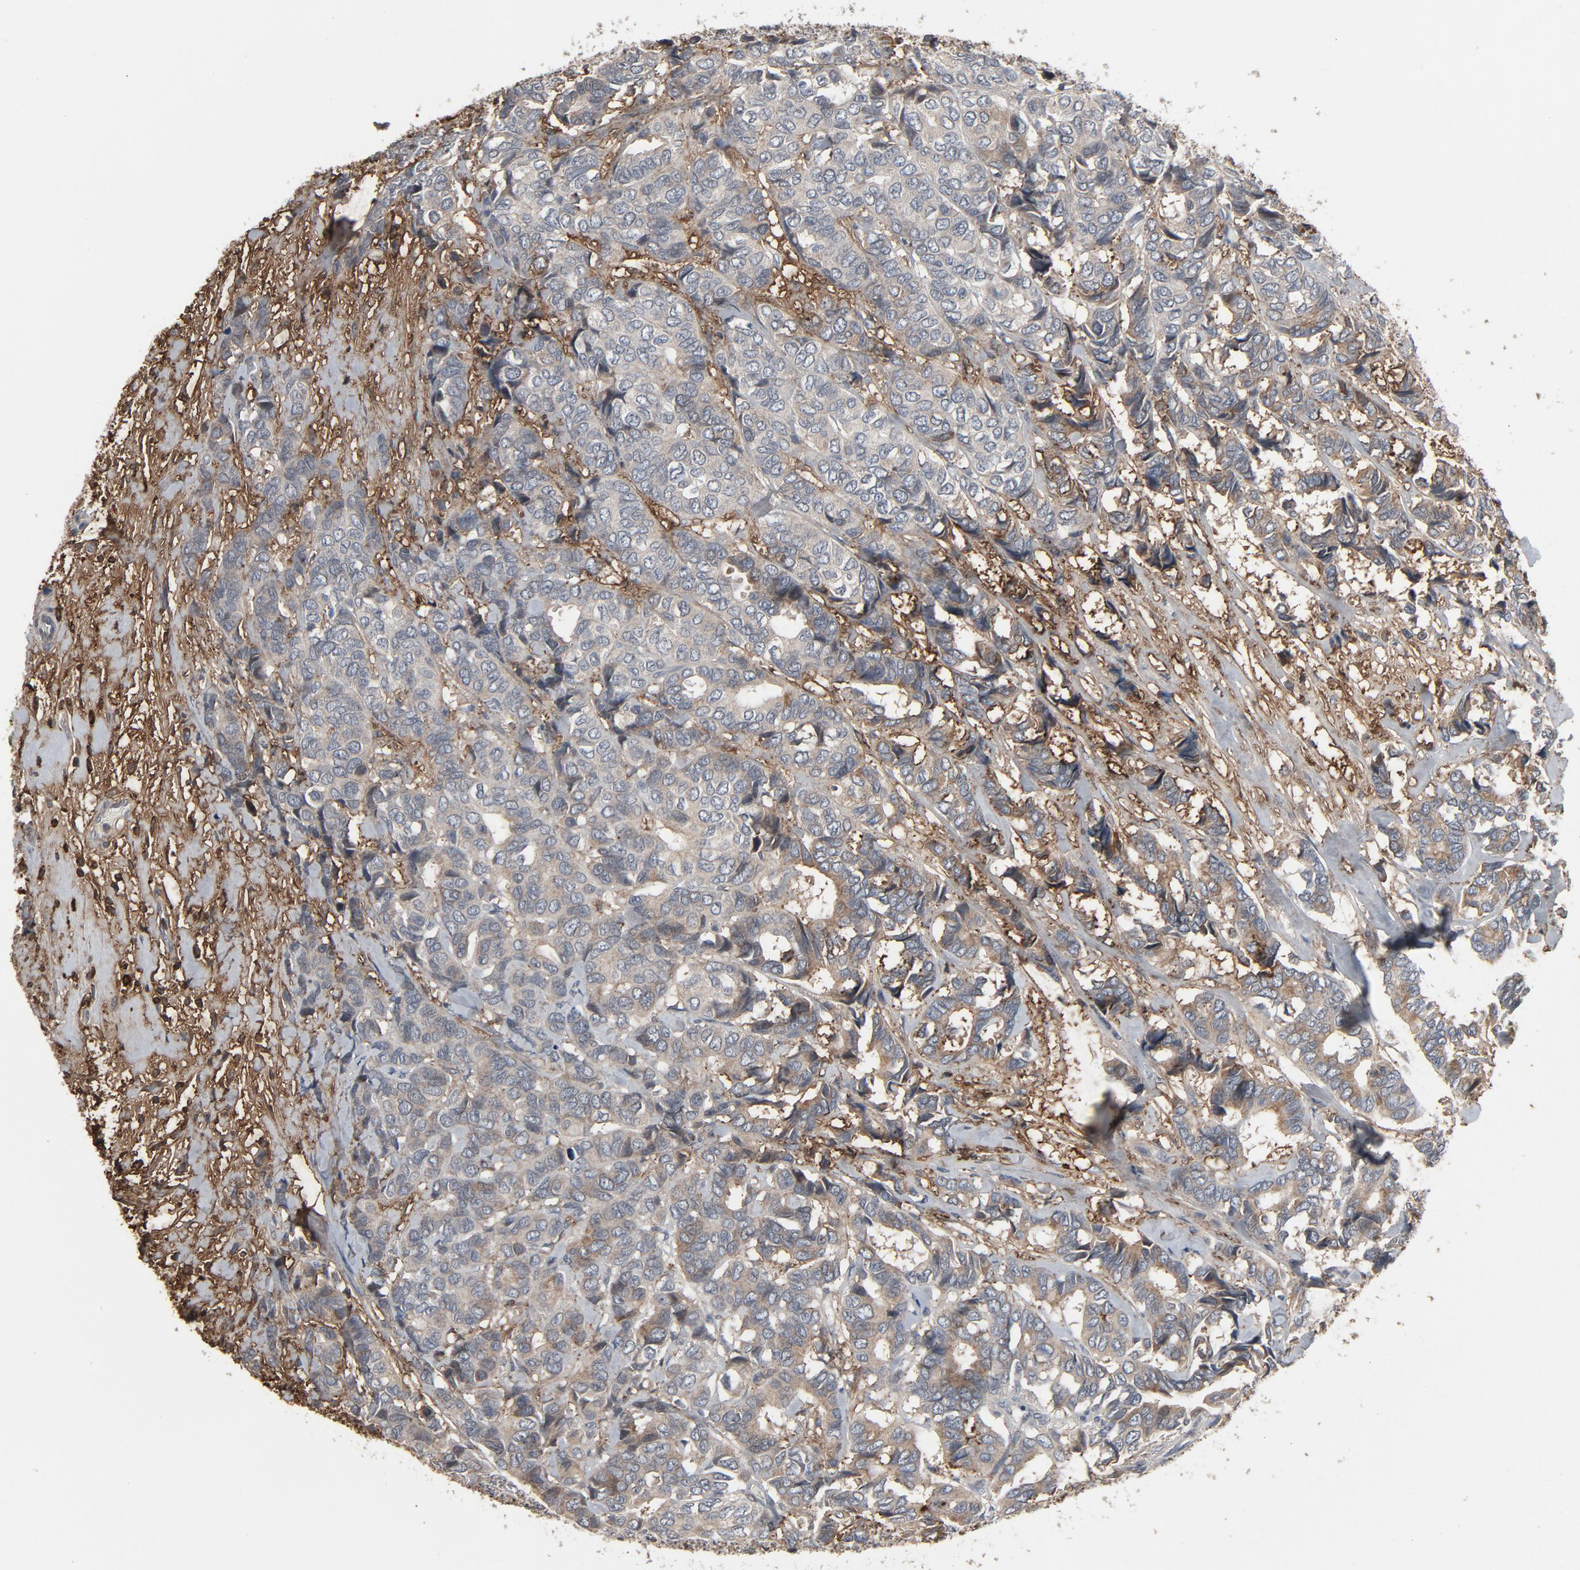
{"staining": {"intensity": "weak", "quantity": "<25%", "location": "cytoplasmic/membranous"}, "tissue": "breast cancer", "cell_type": "Tumor cells", "image_type": "cancer", "snomed": [{"axis": "morphology", "description": "Duct carcinoma"}, {"axis": "topography", "description": "Breast"}], "caption": "Immunohistochemistry histopathology image of neoplastic tissue: breast cancer (intraductal carcinoma) stained with DAB (3,3'-diaminobenzidine) exhibits no significant protein staining in tumor cells.", "gene": "PDZD4", "patient": {"sex": "female", "age": 87}}